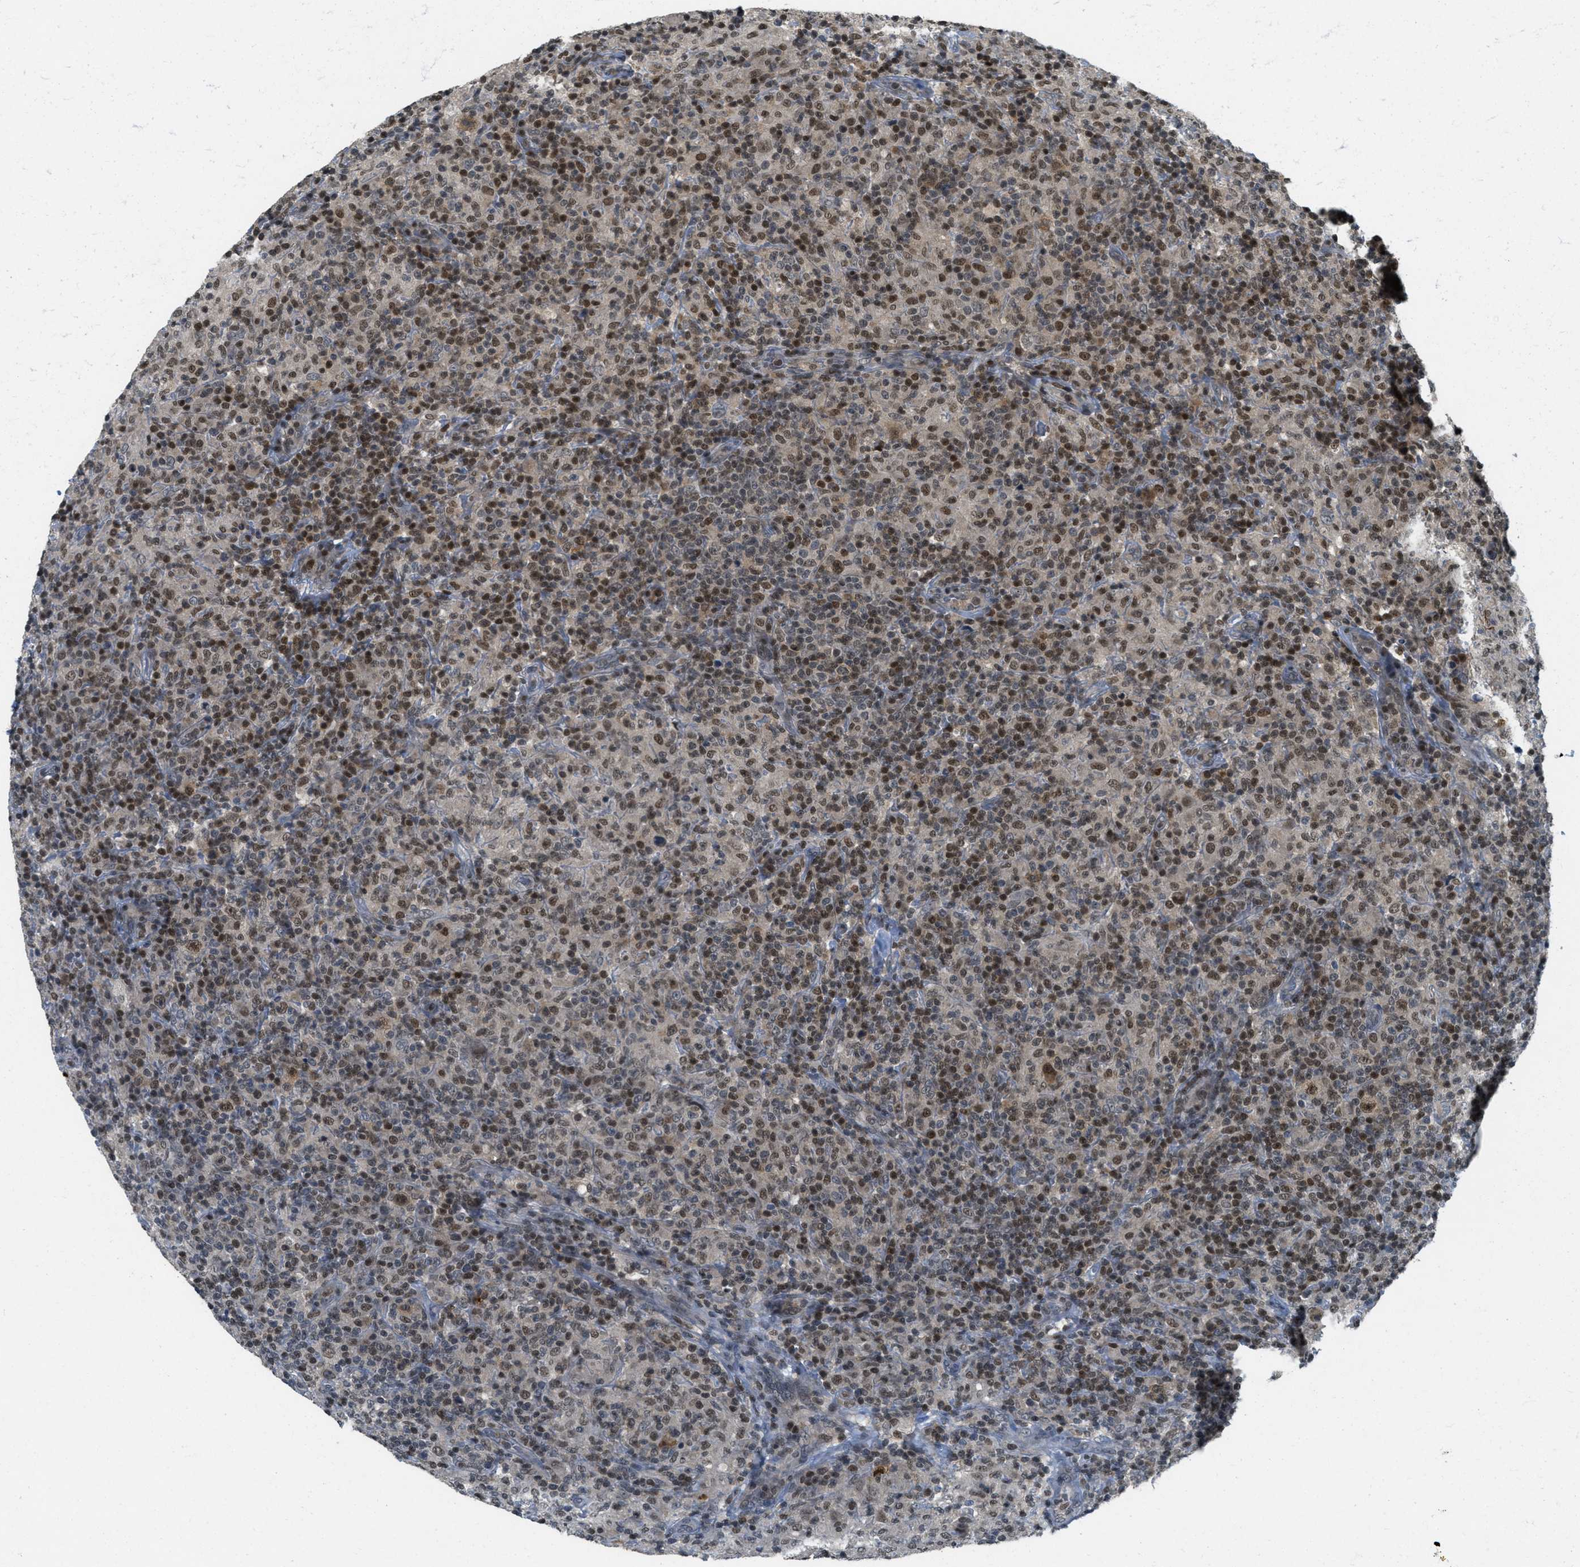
{"staining": {"intensity": "moderate", "quantity": ">75%", "location": "nuclear"}, "tissue": "lymphoma", "cell_type": "Tumor cells", "image_type": "cancer", "snomed": [{"axis": "morphology", "description": "Hodgkin's disease, NOS"}, {"axis": "topography", "description": "Lymph node"}], "caption": "Hodgkin's disease stained for a protein shows moderate nuclear positivity in tumor cells.", "gene": "DNAJB1", "patient": {"sex": "male", "age": 70}}